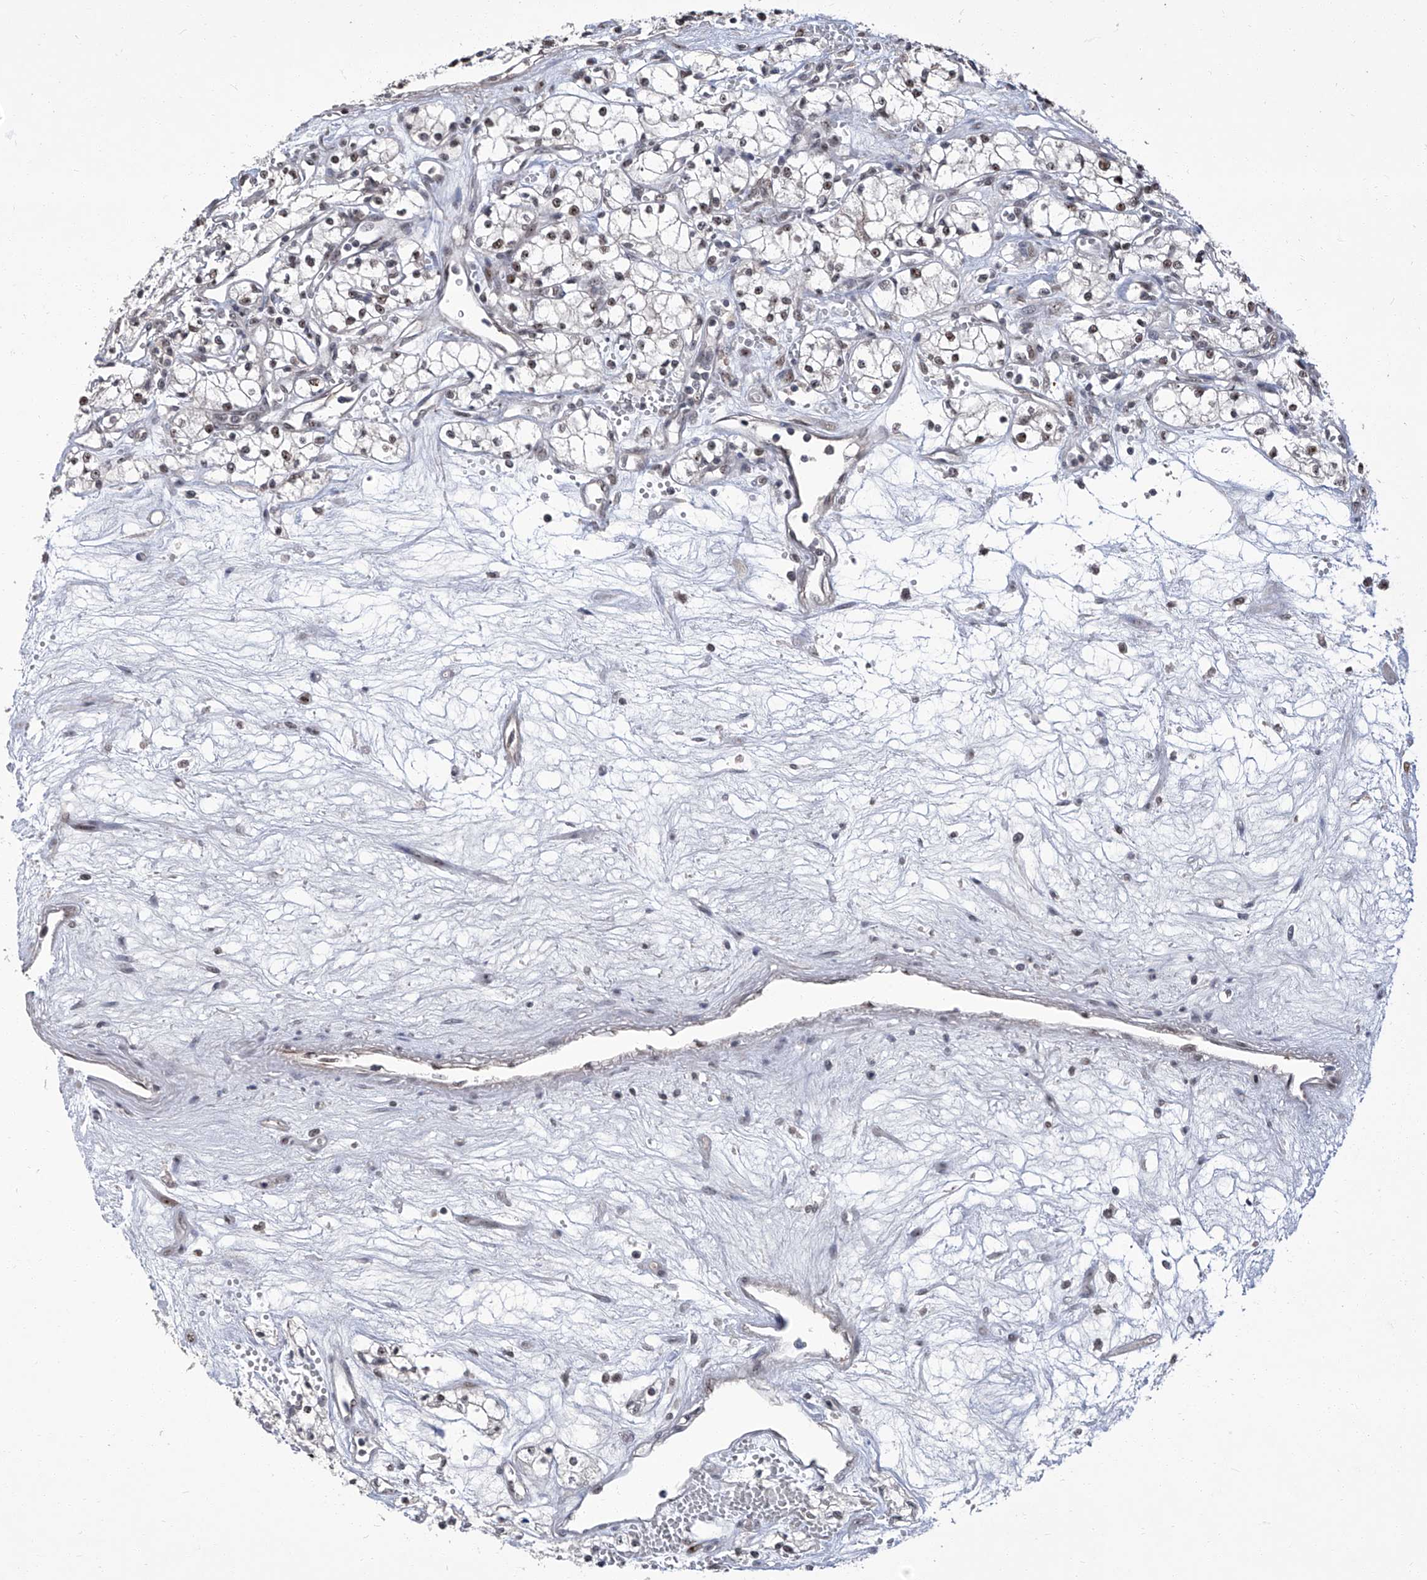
{"staining": {"intensity": "negative", "quantity": "none", "location": "none"}, "tissue": "renal cancer", "cell_type": "Tumor cells", "image_type": "cancer", "snomed": [{"axis": "morphology", "description": "Adenocarcinoma, NOS"}, {"axis": "topography", "description": "Kidney"}], "caption": "This is an IHC histopathology image of human renal cancer (adenocarcinoma). There is no expression in tumor cells.", "gene": "CMTR1", "patient": {"sex": "male", "age": 59}}